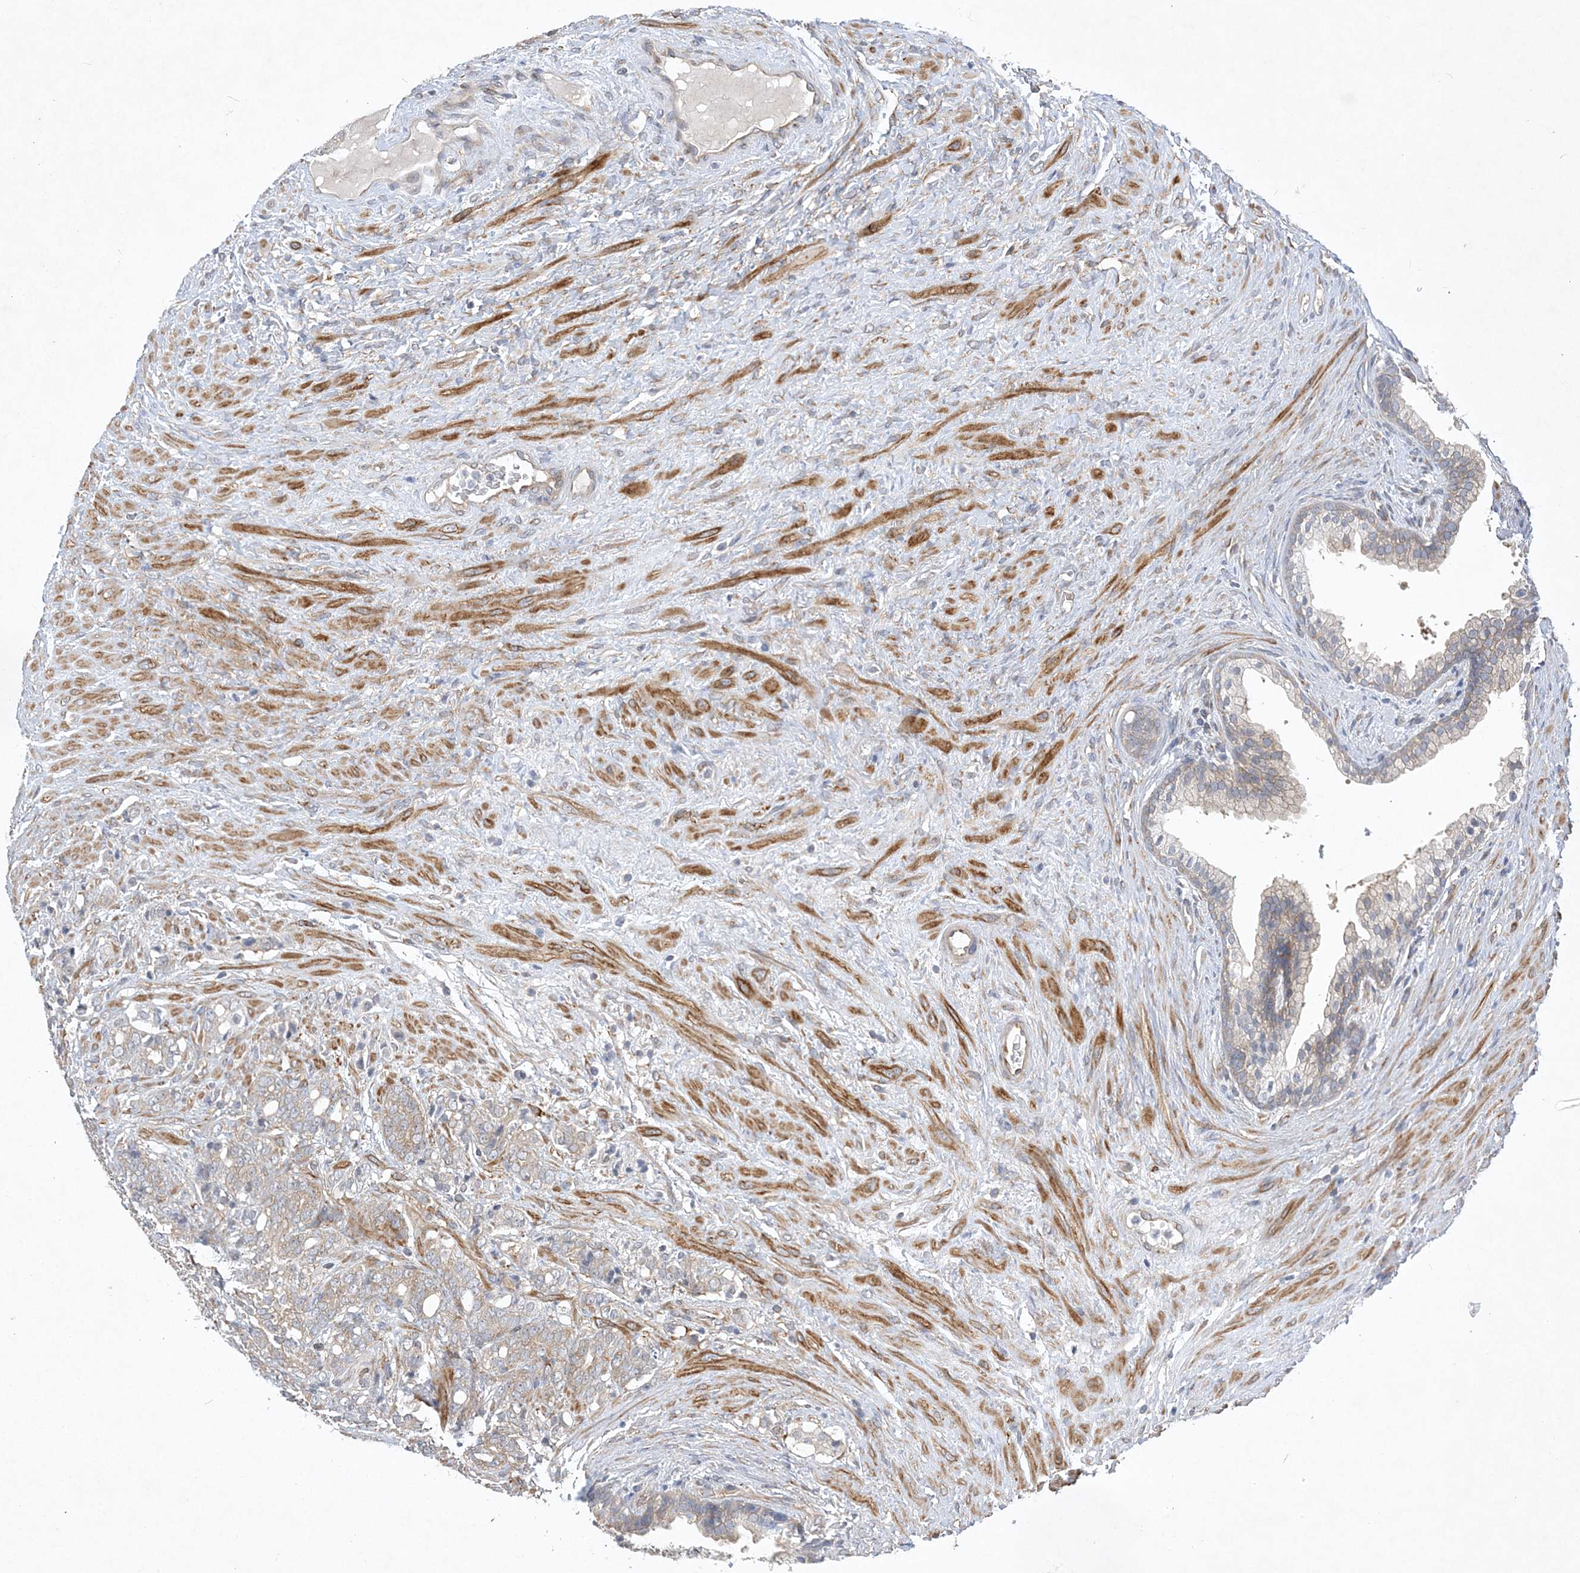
{"staining": {"intensity": "negative", "quantity": "none", "location": "none"}, "tissue": "prostate cancer", "cell_type": "Tumor cells", "image_type": "cancer", "snomed": [{"axis": "morphology", "description": "Adenocarcinoma, High grade"}, {"axis": "topography", "description": "Prostate"}], "caption": "The histopathology image shows no staining of tumor cells in high-grade adenocarcinoma (prostate).", "gene": "MAP4K5", "patient": {"sex": "male", "age": 57}}